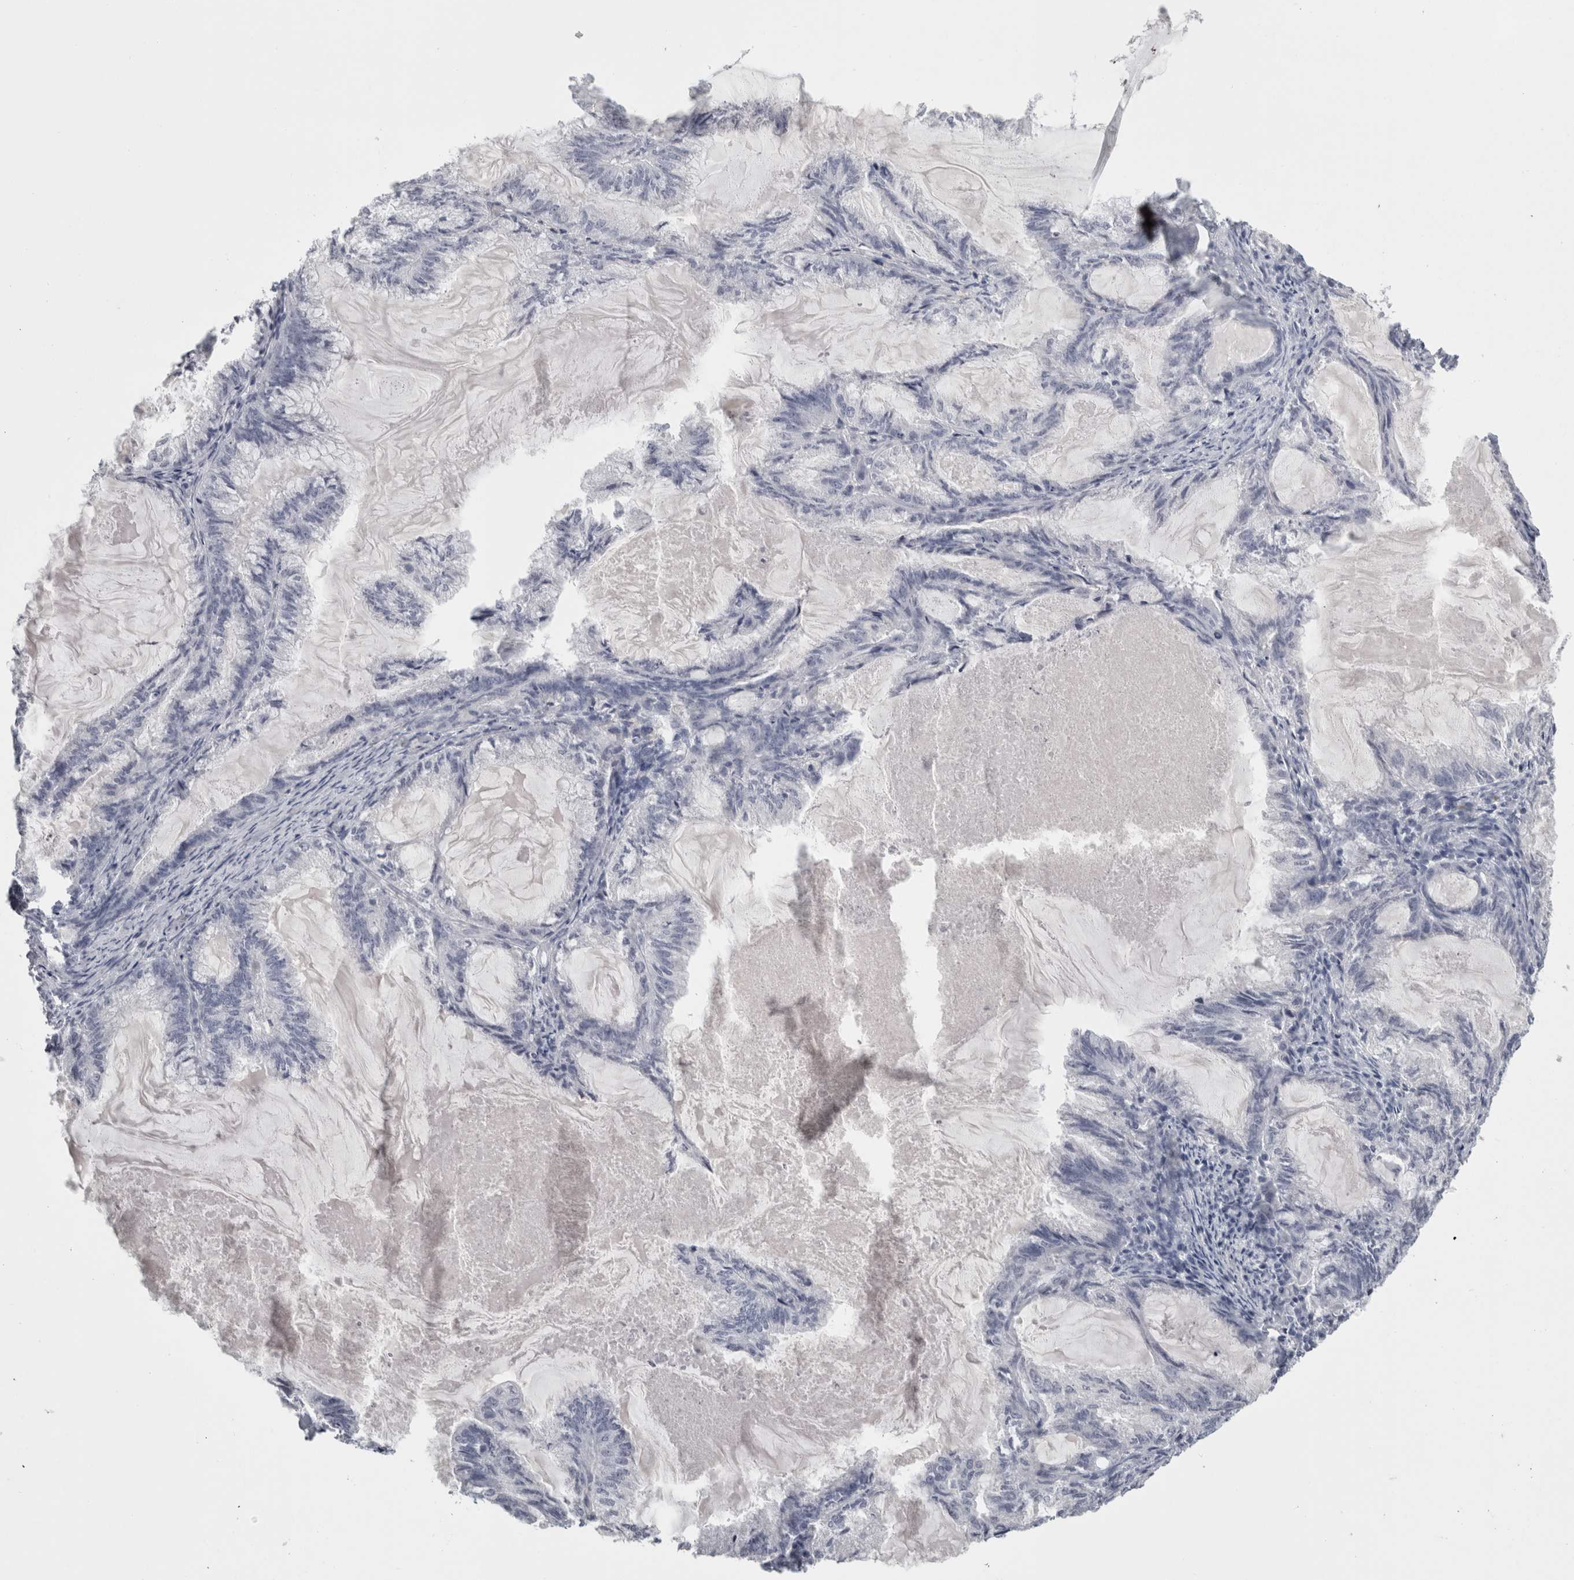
{"staining": {"intensity": "negative", "quantity": "none", "location": "none"}, "tissue": "endometrial cancer", "cell_type": "Tumor cells", "image_type": "cancer", "snomed": [{"axis": "morphology", "description": "Adenocarcinoma, NOS"}, {"axis": "topography", "description": "Endometrium"}], "caption": "High magnification brightfield microscopy of adenocarcinoma (endometrial) stained with DAB (brown) and counterstained with hematoxylin (blue): tumor cells show no significant positivity.", "gene": "TCAP", "patient": {"sex": "female", "age": 86}}